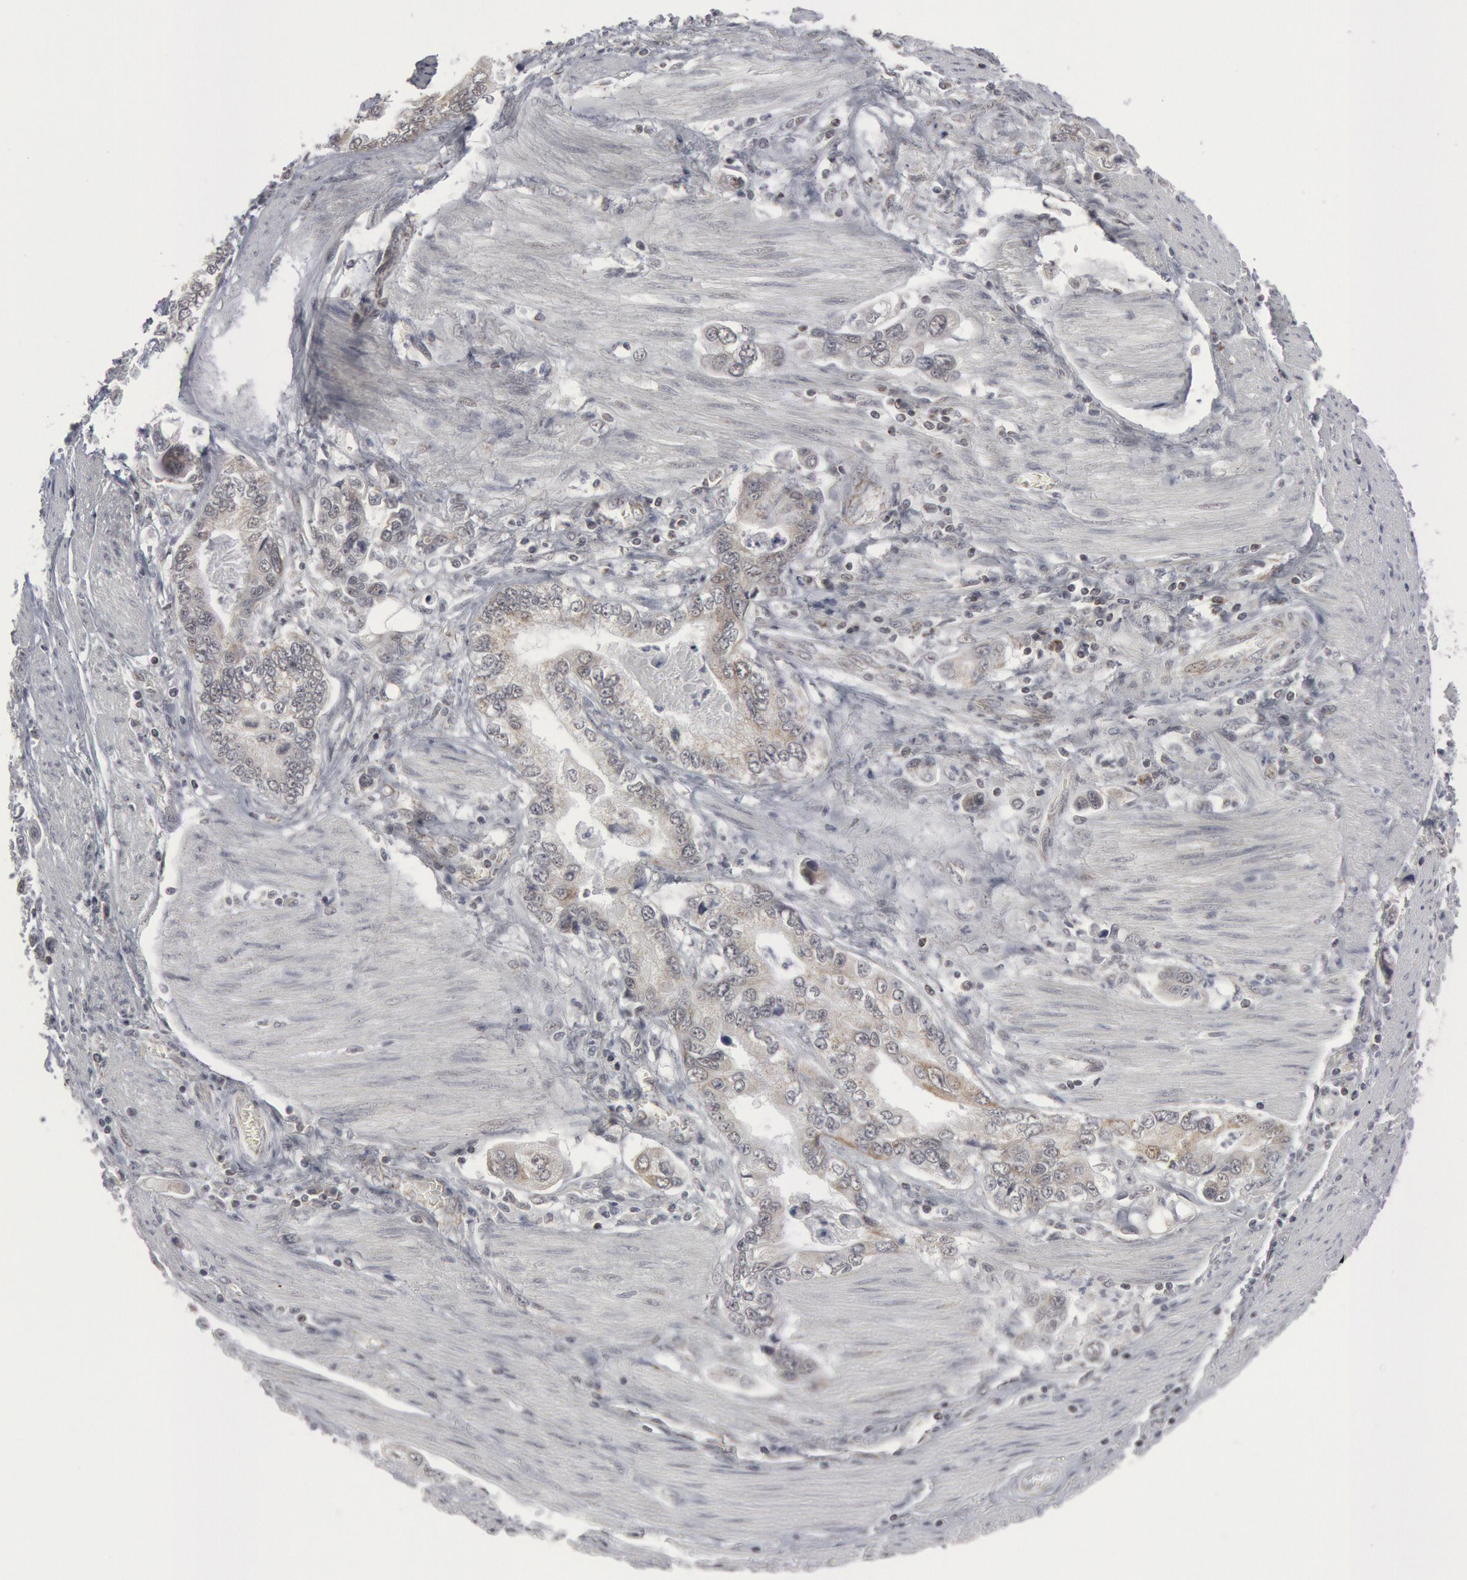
{"staining": {"intensity": "weak", "quantity": "<25%", "location": "cytoplasmic/membranous"}, "tissue": "stomach cancer", "cell_type": "Tumor cells", "image_type": "cancer", "snomed": [{"axis": "morphology", "description": "Adenocarcinoma, NOS"}, {"axis": "topography", "description": "Pancreas"}, {"axis": "topography", "description": "Stomach, upper"}], "caption": "There is no significant positivity in tumor cells of stomach cancer.", "gene": "CASP9", "patient": {"sex": "male", "age": 77}}